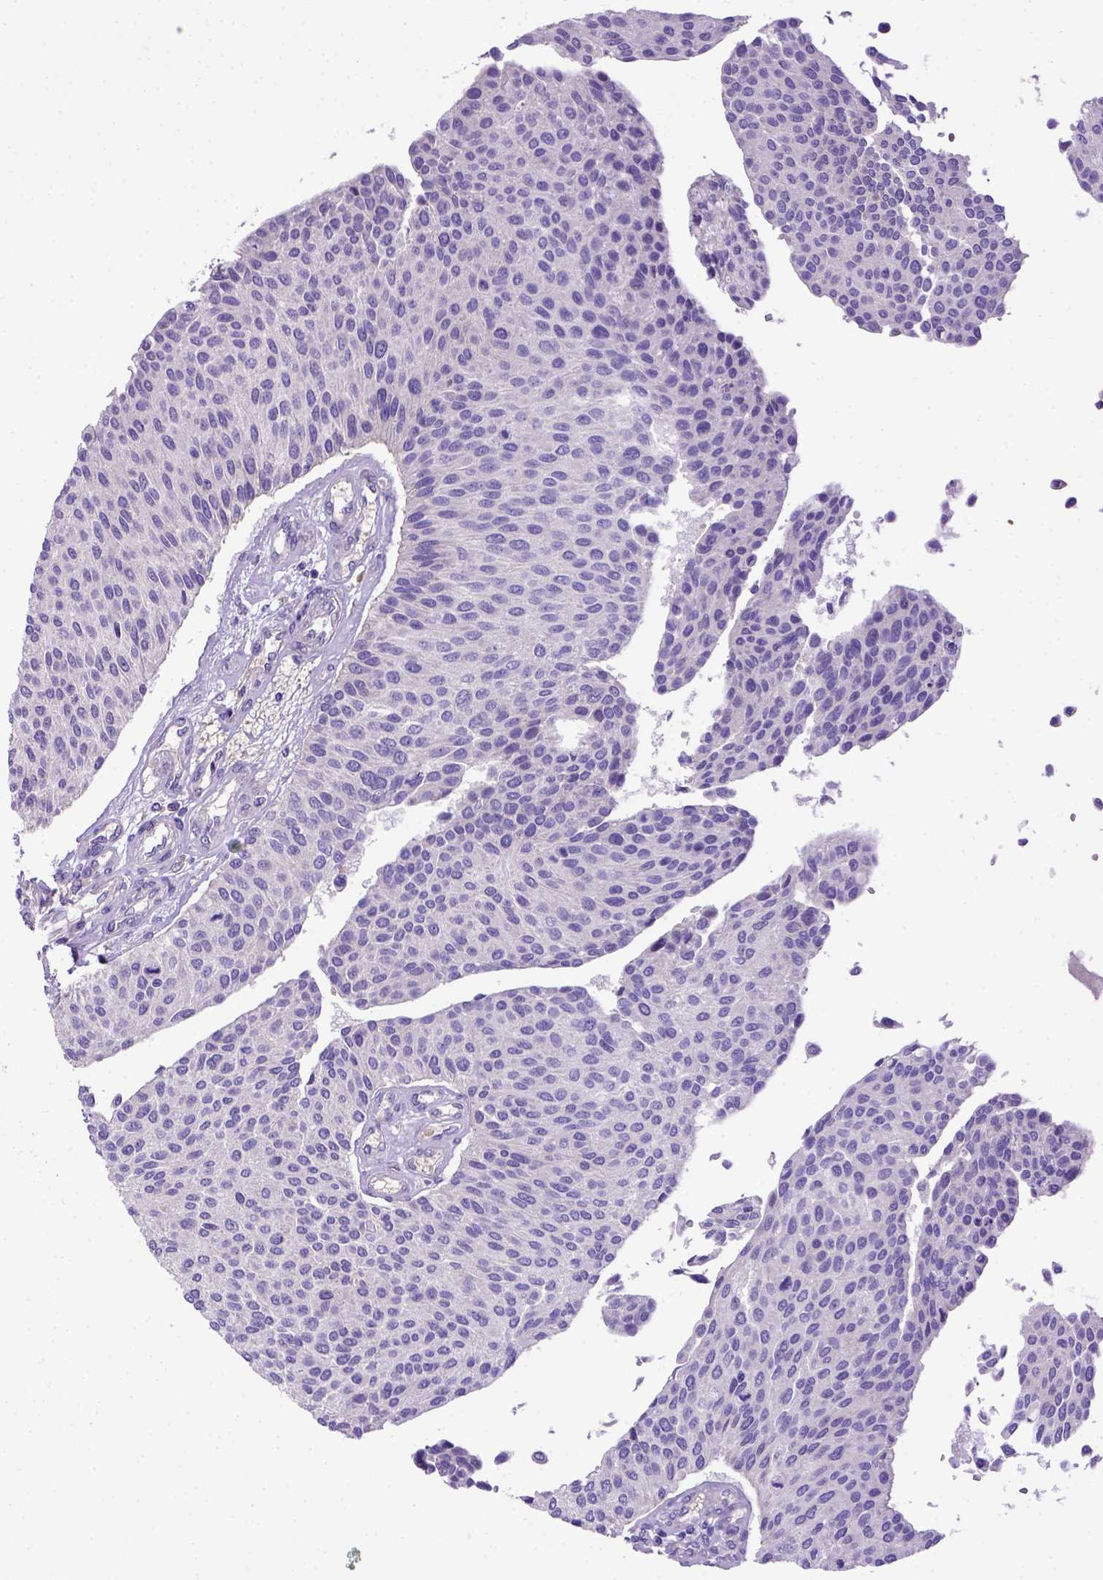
{"staining": {"intensity": "negative", "quantity": "none", "location": "none"}, "tissue": "urothelial cancer", "cell_type": "Tumor cells", "image_type": "cancer", "snomed": [{"axis": "morphology", "description": "Urothelial carcinoma, NOS"}, {"axis": "topography", "description": "Urinary bladder"}], "caption": "The immunohistochemistry (IHC) histopathology image has no significant positivity in tumor cells of urothelial cancer tissue. (Brightfield microscopy of DAB (3,3'-diaminobenzidine) IHC at high magnification).", "gene": "ADAM12", "patient": {"sex": "male", "age": 55}}